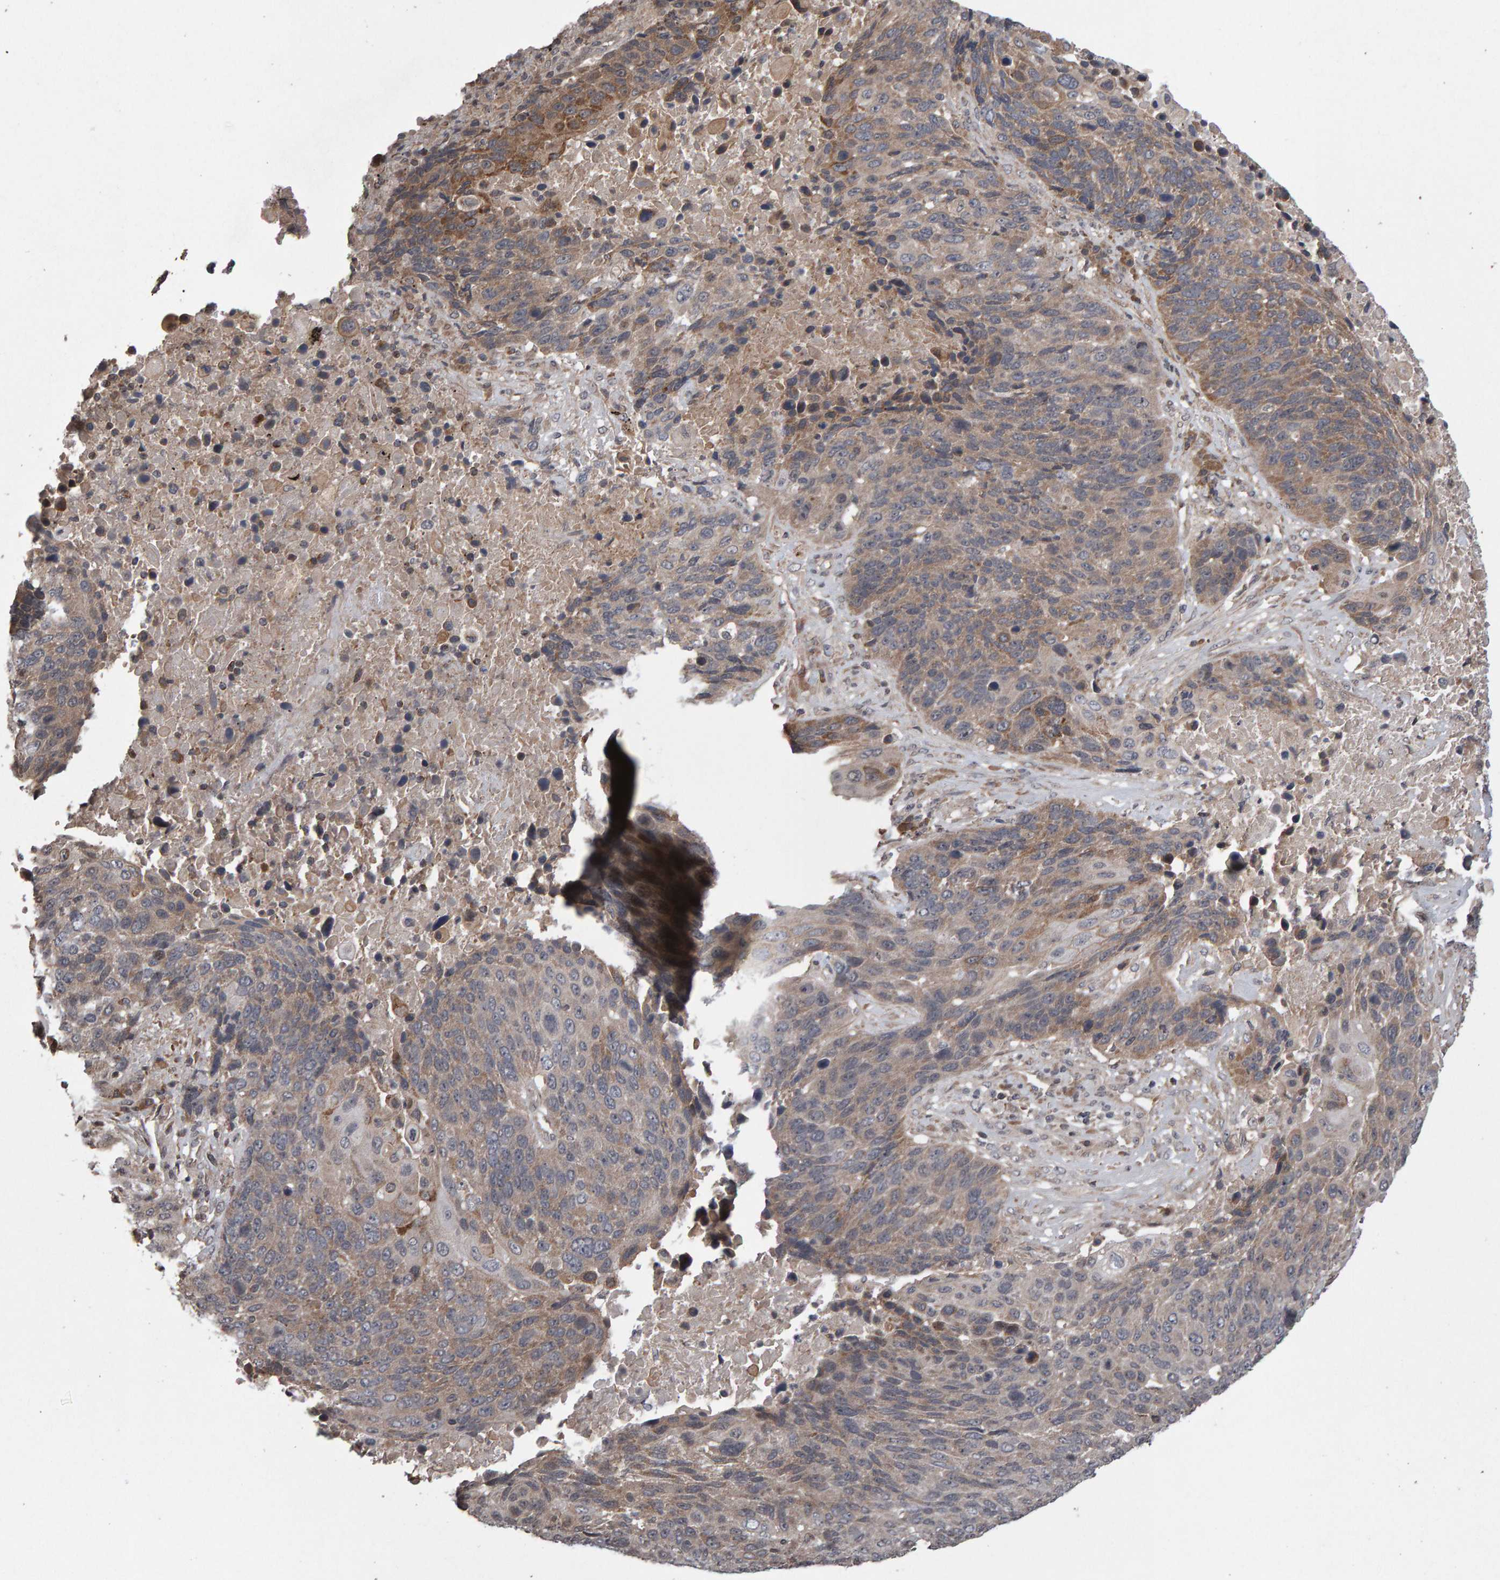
{"staining": {"intensity": "weak", "quantity": ">75%", "location": "cytoplasmic/membranous"}, "tissue": "lung cancer", "cell_type": "Tumor cells", "image_type": "cancer", "snomed": [{"axis": "morphology", "description": "Squamous cell carcinoma, NOS"}, {"axis": "topography", "description": "Lung"}], "caption": "Protein expression analysis of human squamous cell carcinoma (lung) reveals weak cytoplasmic/membranous staining in approximately >75% of tumor cells. (brown staining indicates protein expression, while blue staining denotes nuclei).", "gene": "PECR", "patient": {"sex": "male", "age": 66}}